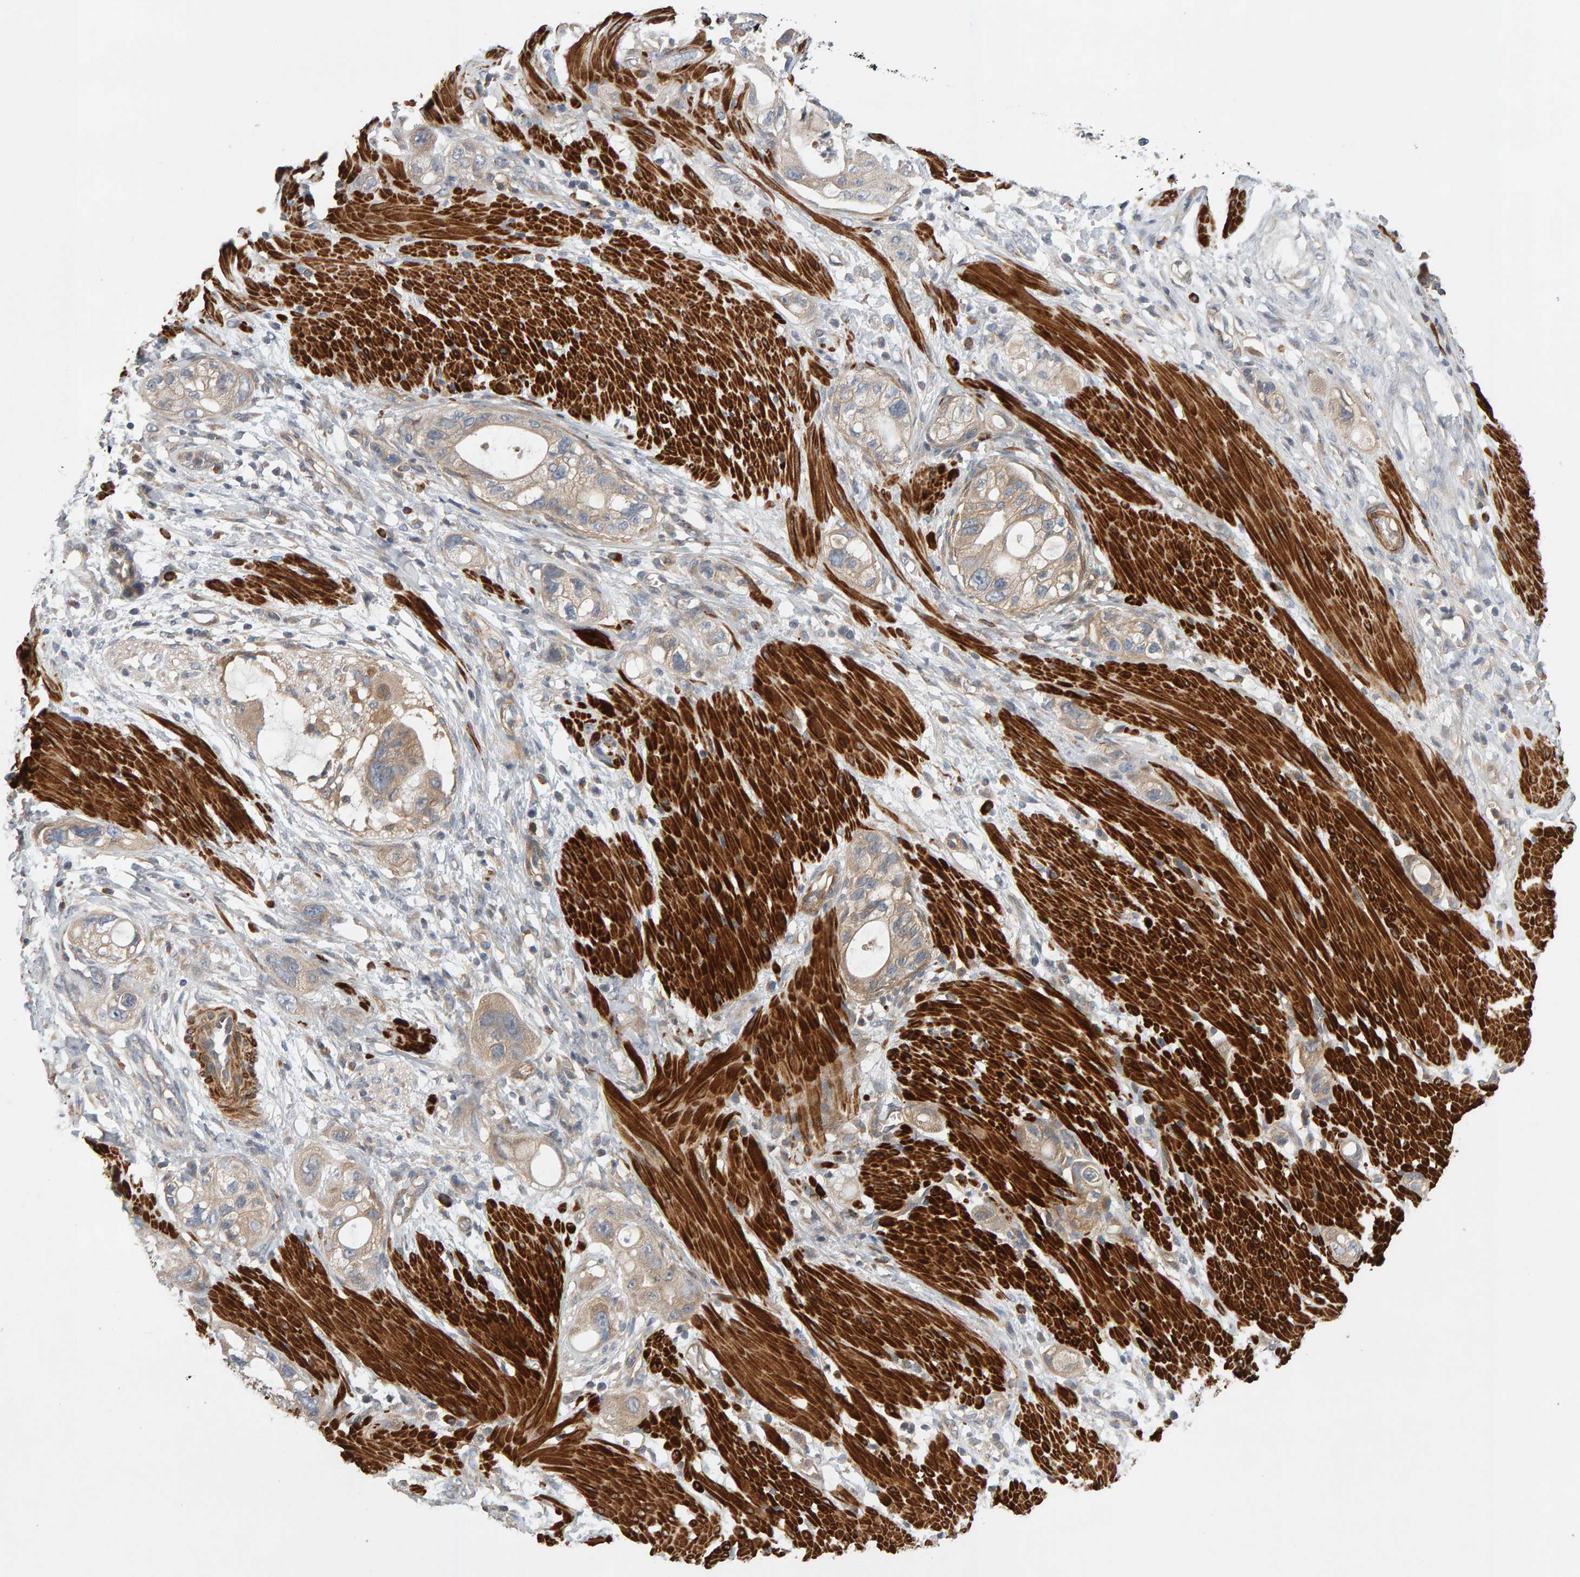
{"staining": {"intensity": "weak", "quantity": ">75%", "location": "cytoplasmic/membranous"}, "tissue": "stomach cancer", "cell_type": "Tumor cells", "image_type": "cancer", "snomed": [{"axis": "morphology", "description": "Adenocarcinoma, NOS"}, {"axis": "topography", "description": "Stomach"}, {"axis": "topography", "description": "Stomach, lower"}], "caption": "Adenocarcinoma (stomach) stained with DAB immunohistochemistry displays low levels of weak cytoplasmic/membranous staining in about >75% of tumor cells.", "gene": "RNF19A", "patient": {"sex": "female", "age": 48}}